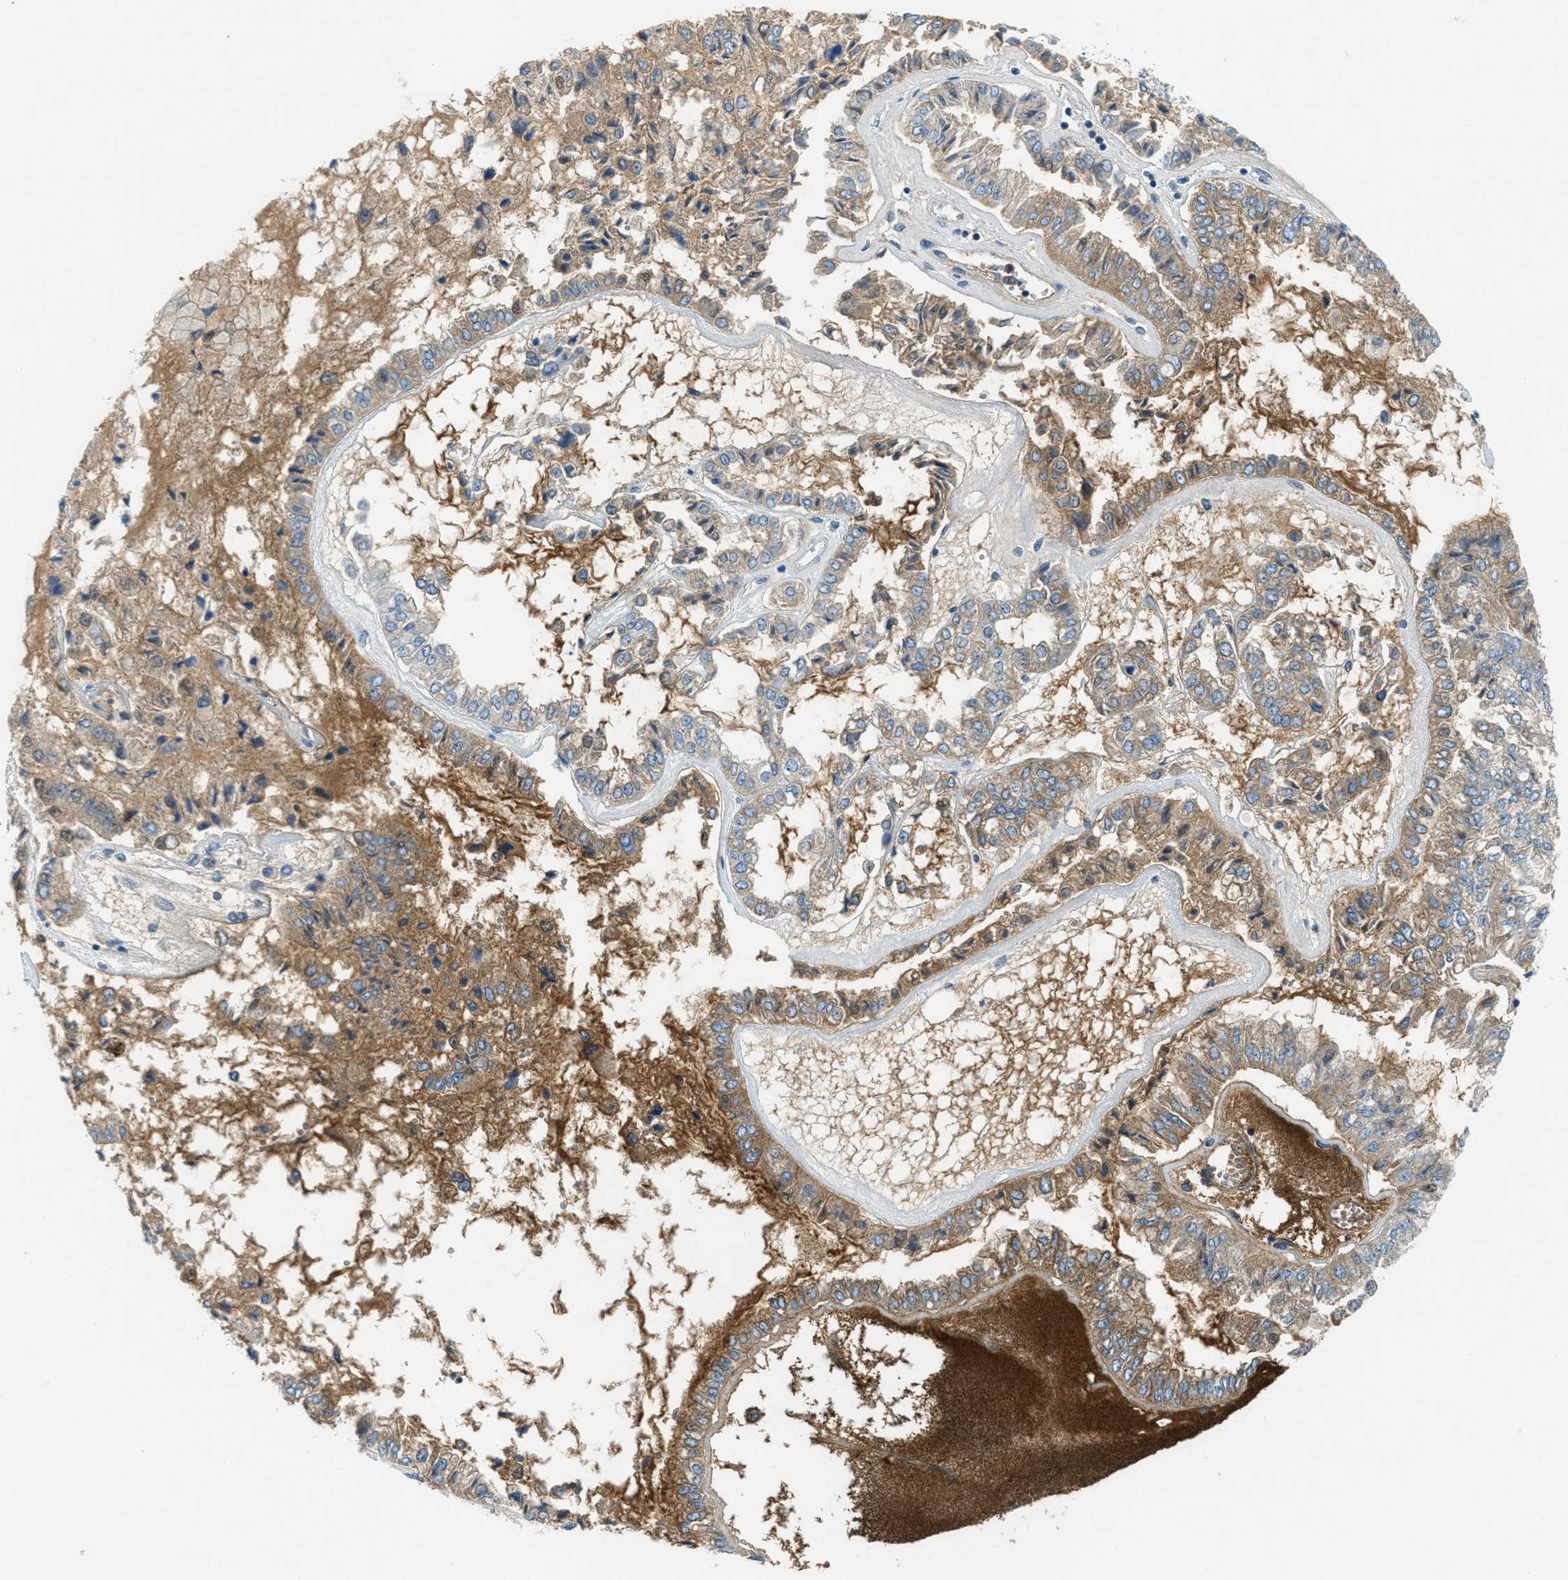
{"staining": {"intensity": "moderate", "quantity": "25%-75%", "location": "cytoplasmic/membranous"}, "tissue": "liver cancer", "cell_type": "Tumor cells", "image_type": "cancer", "snomed": [{"axis": "morphology", "description": "Cholangiocarcinoma"}, {"axis": "topography", "description": "Liver"}], "caption": "The image shows staining of liver cancer, revealing moderate cytoplasmic/membranous protein expression (brown color) within tumor cells.", "gene": "A2M", "patient": {"sex": "female", "age": 79}}